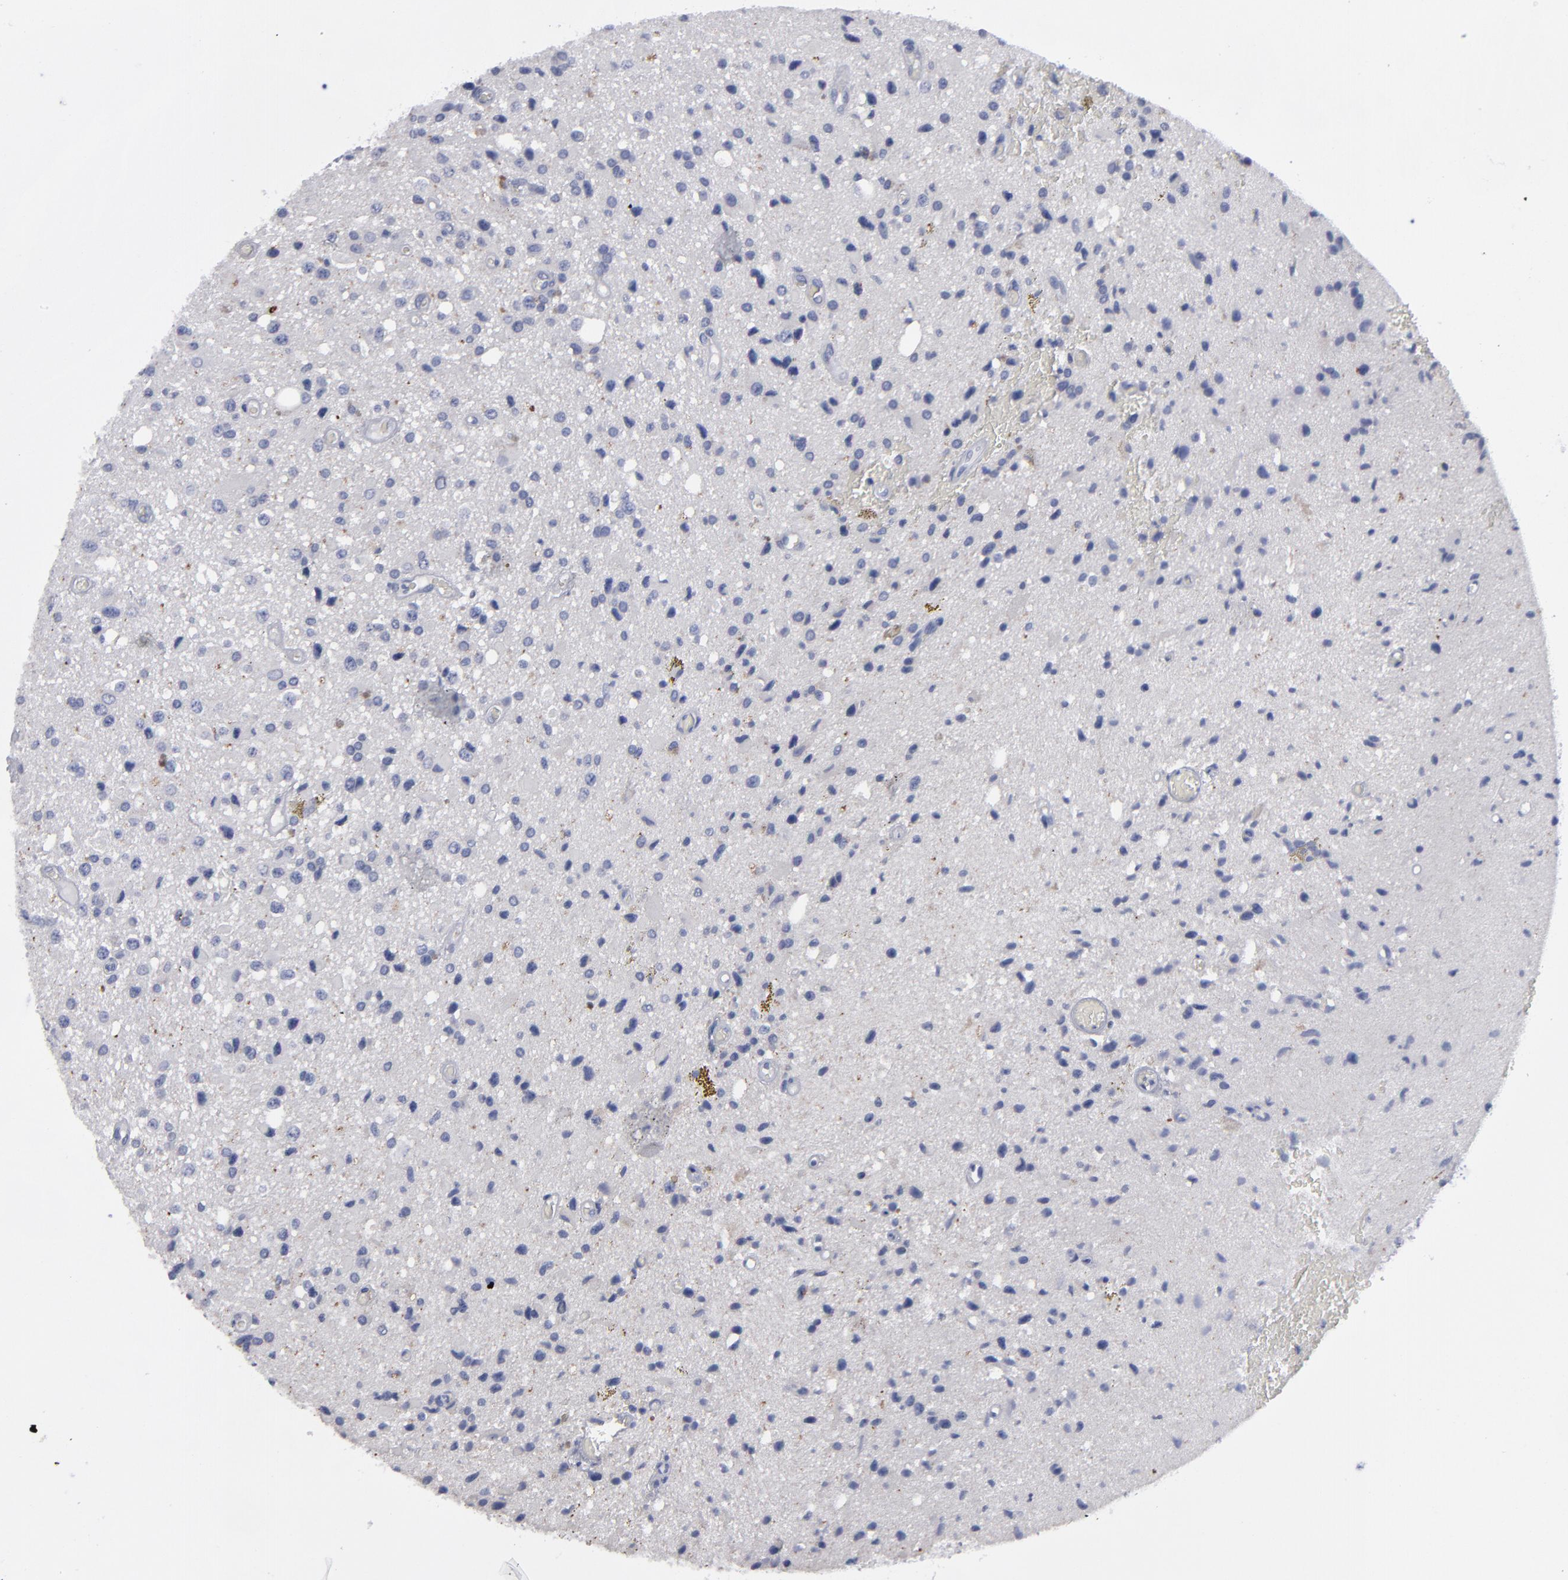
{"staining": {"intensity": "negative", "quantity": "none", "location": "none"}, "tissue": "glioma", "cell_type": "Tumor cells", "image_type": "cancer", "snomed": [{"axis": "morphology", "description": "Glioma, malignant, Low grade"}, {"axis": "topography", "description": "Brain"}], "caption": "Human low-grade glioma (malignant) stained for a protein using IHC exhibits no staining in tumor cells.", "gene": "CCDC80", "patient": {"sex": "male", "age": 58}}